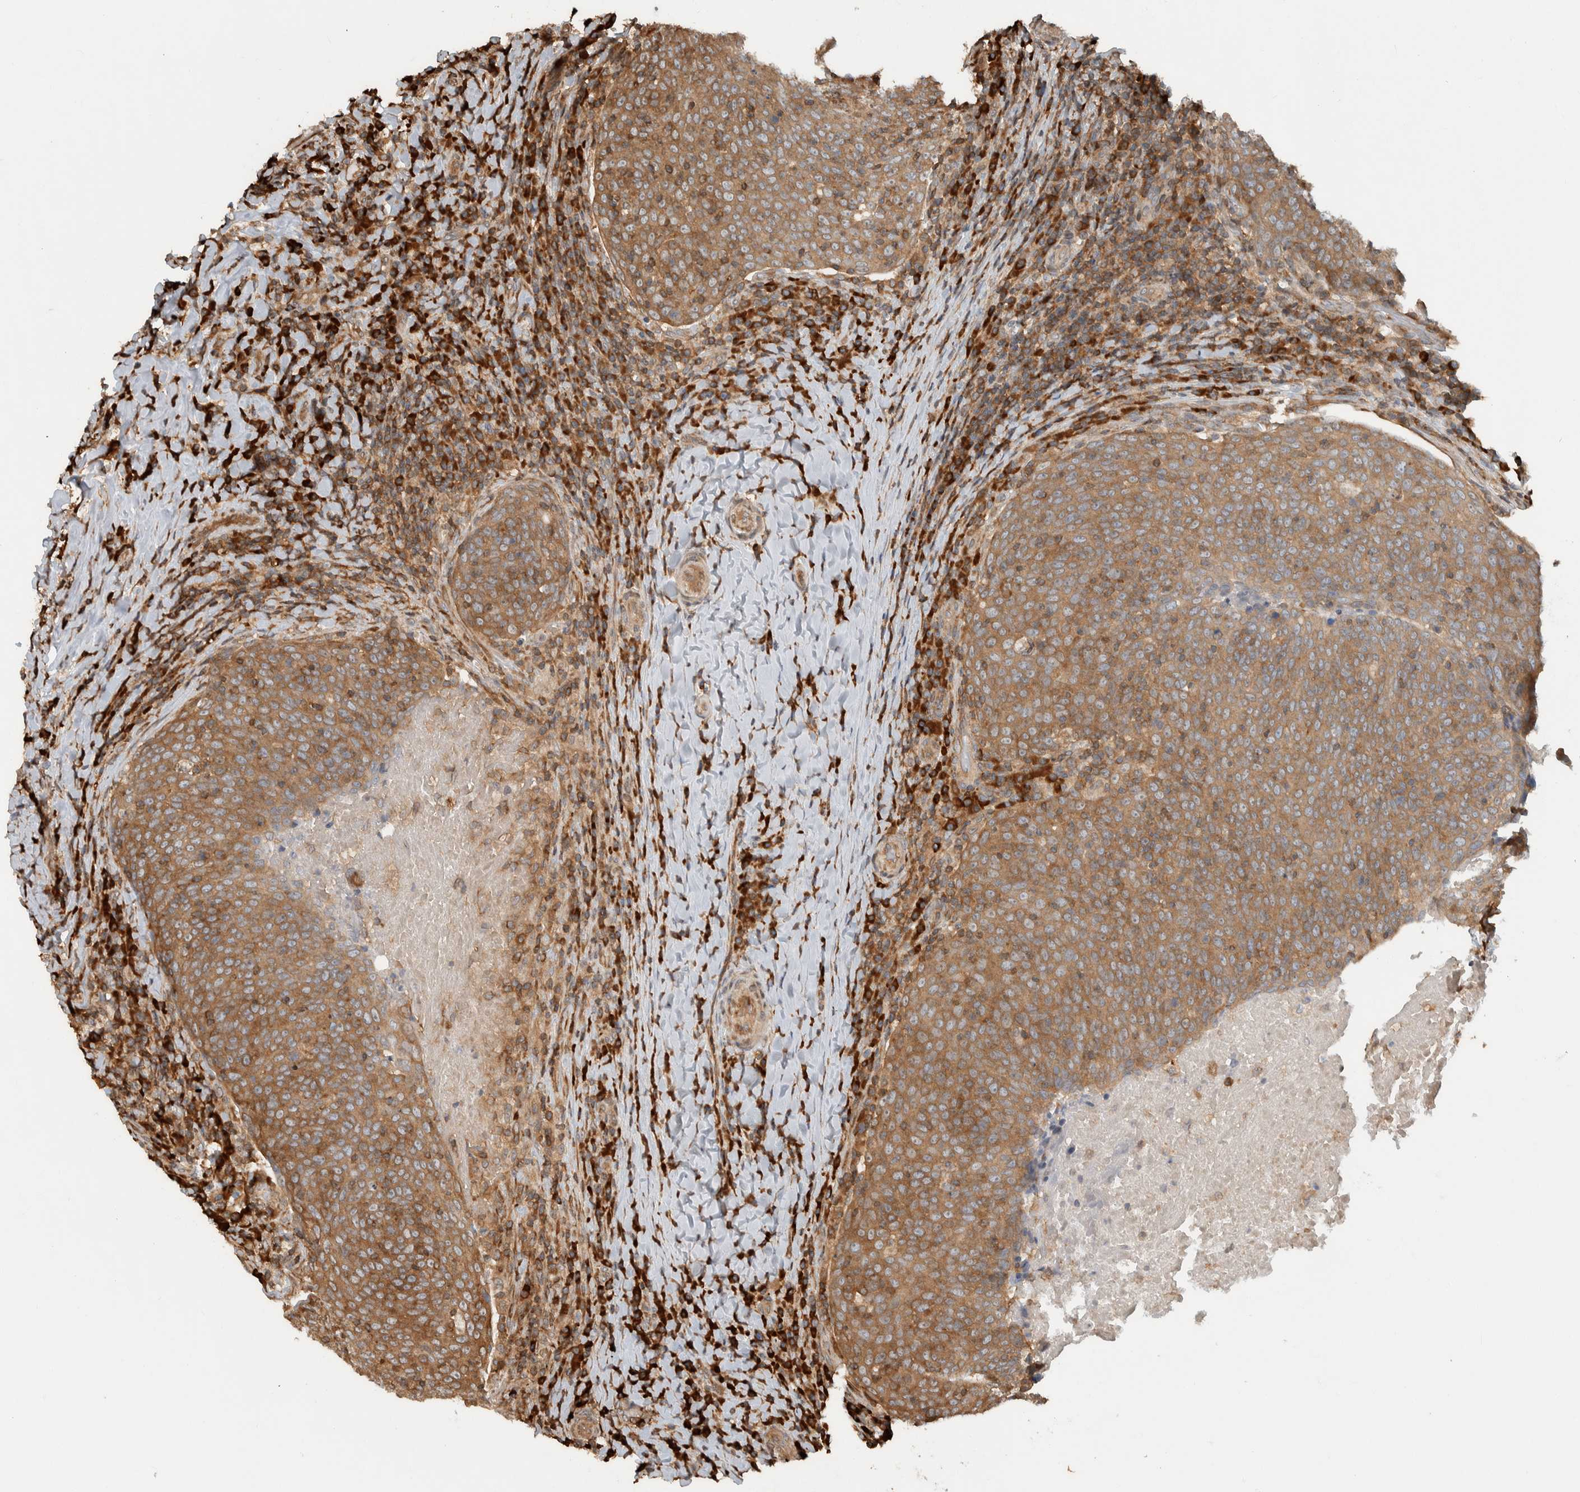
{"staining": {"intensity": "moderate", "quantity": ">75%", "location": "cytoplasmic/membranous"}, "tissue": "head and neck cancer", "cell_type": "Tumor cells", "image_type": "cancer", "snomed": [{"axis": "morphology", "description": "Squamous cell carcinoma, NOS"}, {"axis": "morphology", "description": "Squamous cell carcinoma, metastatic, NOS"}, {"axis": "topography", "description": "Lymph node"}, {"axis": "topography", "description": "Head-Neck"}], "caption": "Immunohistochemical staining of head and neck cancer (squamous cell carcinoma) exhibits medium levels of moderate cytoplasmic/membranous expression in about >75% of tumor cells.", "gene": "CNTROB", "patient": {"sex": "male", "age": 62}}